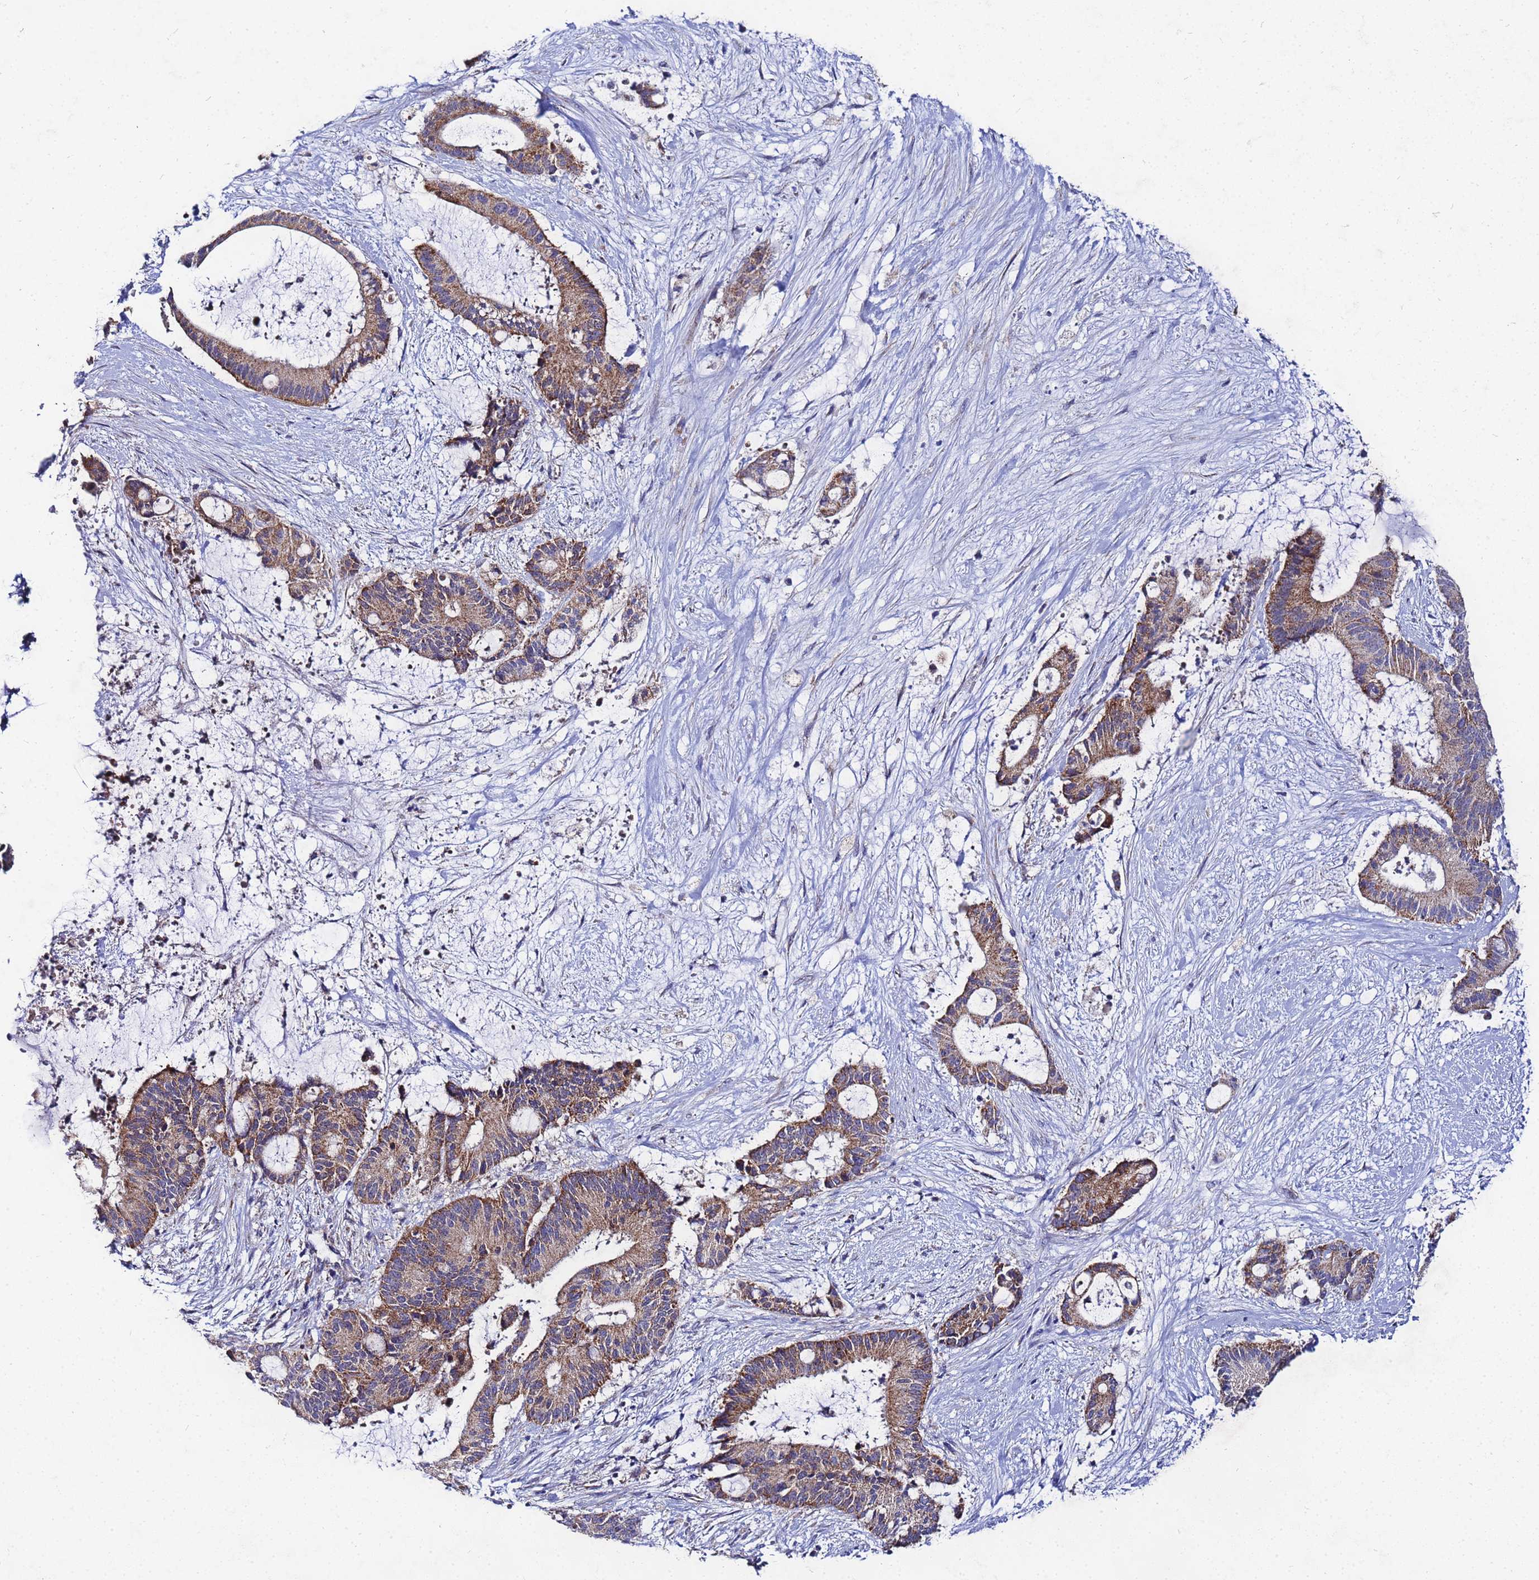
{"staining": {"intensity": "moderate", "quantity": ">75%", "location": "cytoplasmic/membranous"}, "tissue": "liver cancer", "cell_type": "Tumor cells", "image_type": "cancer", "snomed": [{"axis": "morphology", "description": "Normal tissue, NOS"}, {"axis": "morphology", "description": "Cholangiocarcinoma"}, {"axis": "topography", "description": "Liver"}, {"axis": "topography", "description": "Peripheral nerve tissue"}], "caption": "Immunohistochemical staining of cholangiocarcinoma (liver) reveals moderate cytoplasmic/membranous protein positivity in about >75% of tumor cells.", "gene": "FAHD2A", "patient": {"sex": "female", "age": 73}}